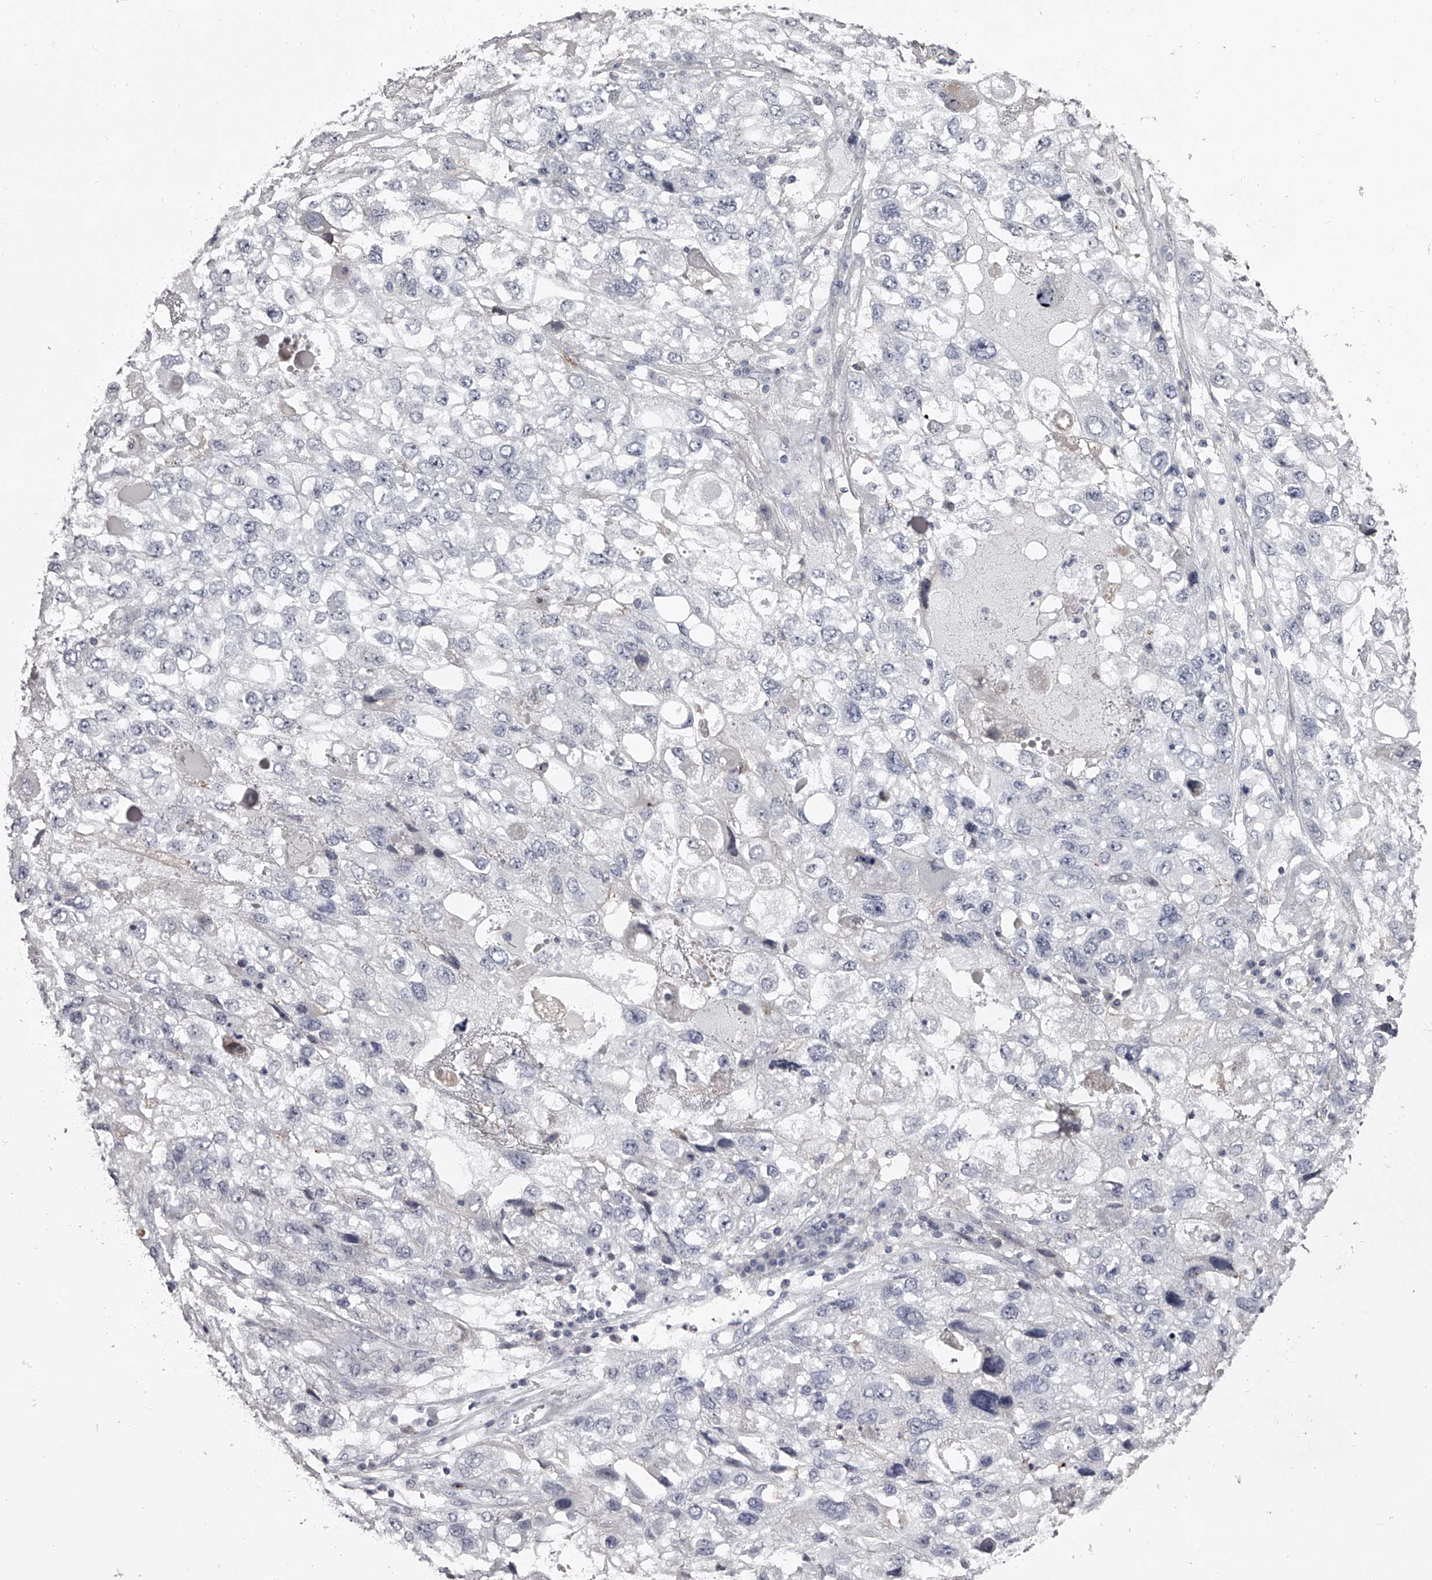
{"staining": {"intensity": "negative", "quantity": "none", "location": "none"}, "tissue": "endometrial cancer", "cell_type": "Tumor cells", "image_type": "cancer", "snomed": [{"axis": "morphology", "description": "Adenocarcinoma, NOS"}, {"axis": "topography", "description": "Endometrium"}], "caption": "Endometrial adenocarcinoma was stained to show a protein in brown. There is no significant expression in tumor cells.", "gene": "PACSIN1", "patient": {"sex": "female", "age": 49}}